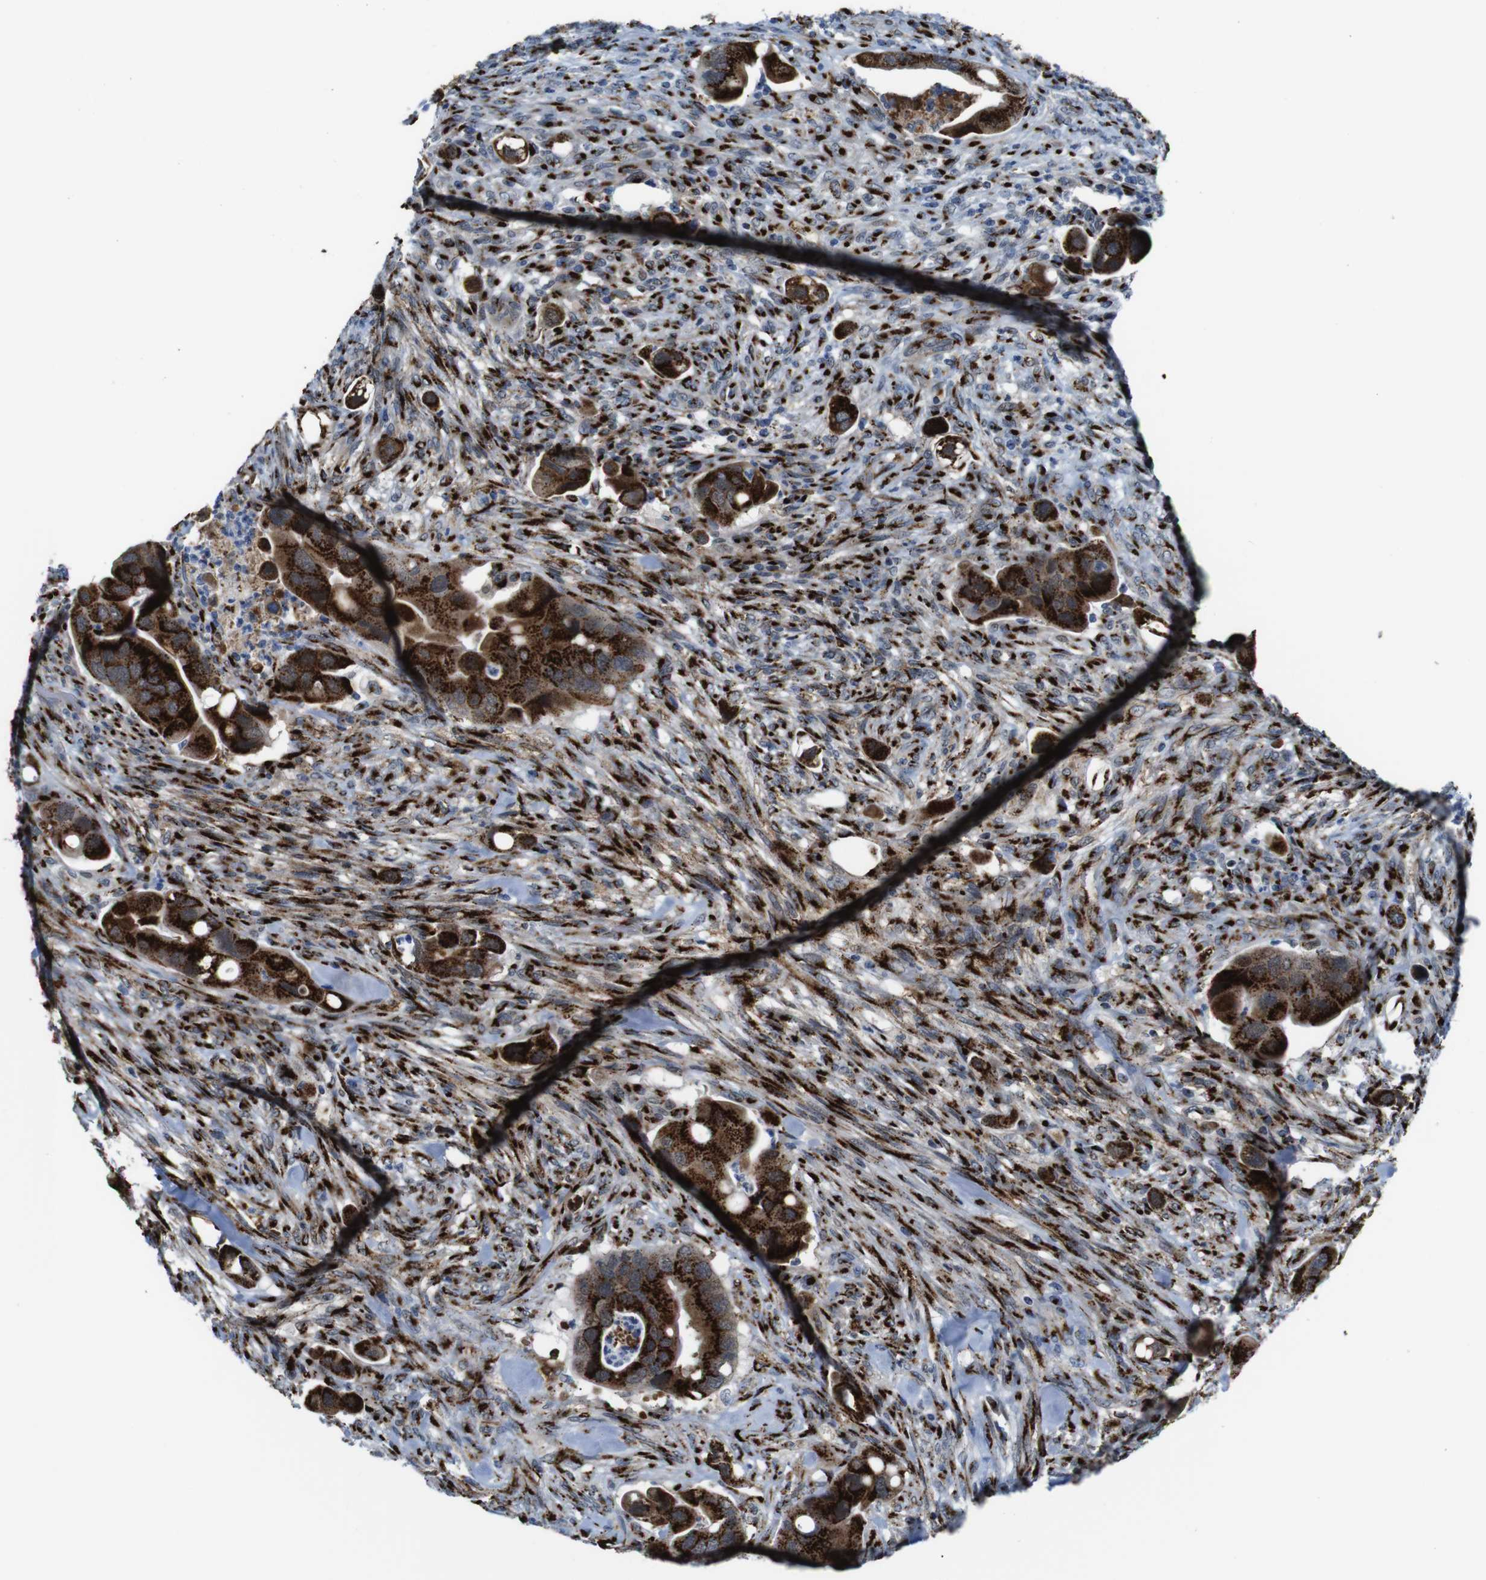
{"staining": {"intensity": "strong", "quantity": ">75%", "location": "cytoplasmic/membranous"}, "tissue": "colorectal cancer", "cell_type": "Tumor cells", "image_type": "cancer", "snomed": [{"axis": "morphology", "description": "Adenocarcinoma, NOS"}, {"axis": "topography", "description": "Rectum"}], "caption": "Protein expression analysis of human adenocarcinoma (colorectal) reveals strong cytoplasmic/membranous staining in about >75% of tumor cells. (brown staining indicates protein expression, while blue staining denotes nuclei).", "gene": "TGOLN2", "patient": {"sex": "female", "age": 57}}